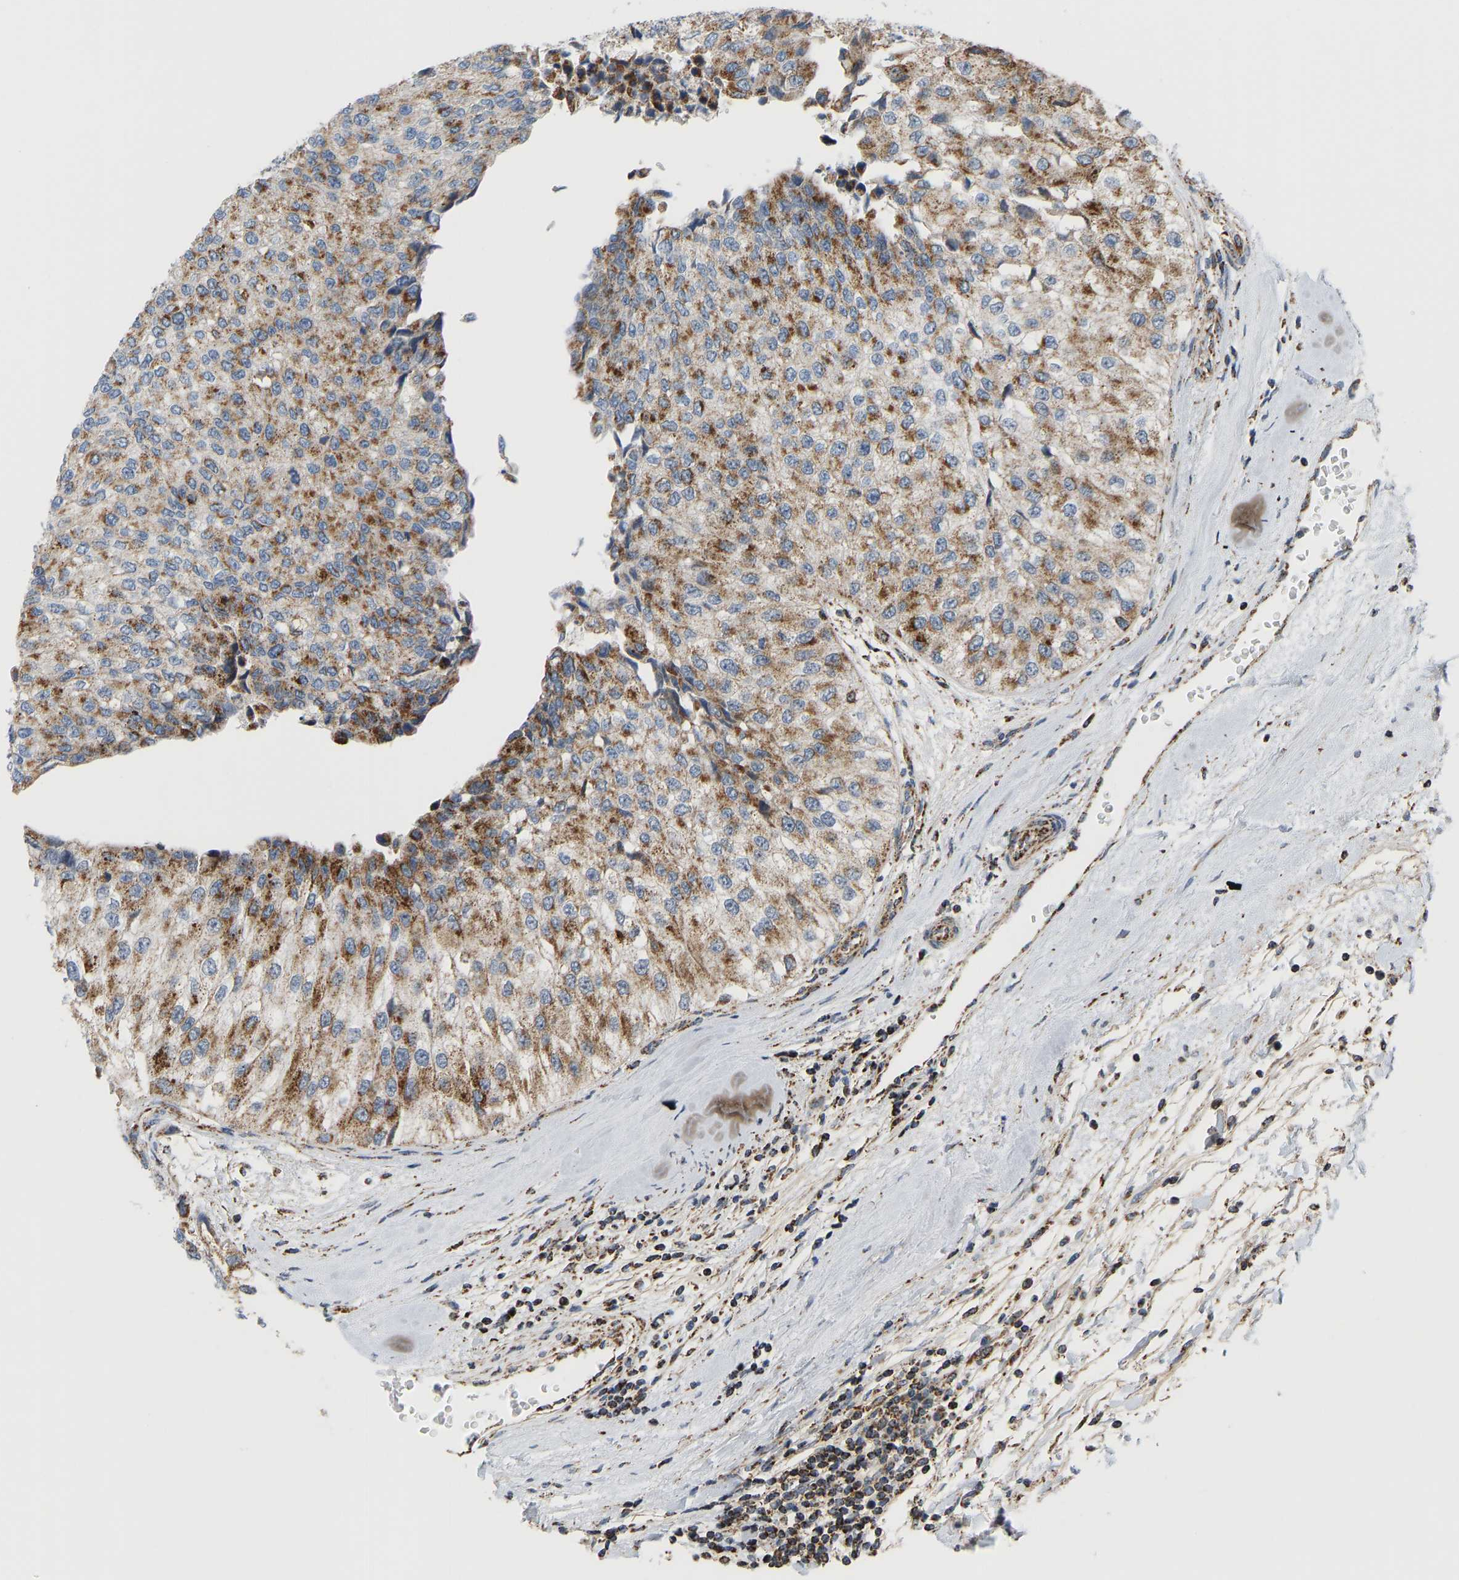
{"staining": {"intensity": "moderate", "quantity": ">75%", "location": "cytoplasmic/membranous"}, "tissue": "urothelial cancer", "cell_type": "Tumor cells", "image_type": "cancer", "snomed": [{"axis": "morphology", "description": "Urothelial carcinoma, High grade"}, {"axis": "topography", "description": "Kidney"}, {"axis": "topography", "description": "Urinary bladder"}], "caption": "Immunohistochemical staining of human high-grade urothelial carcinoma reveals moderate cytoplasmic/membranous protein staining in about >75% of tumor cells.", "gene": "GPSM2", "patient": {"sex": "male", "age": 77}}